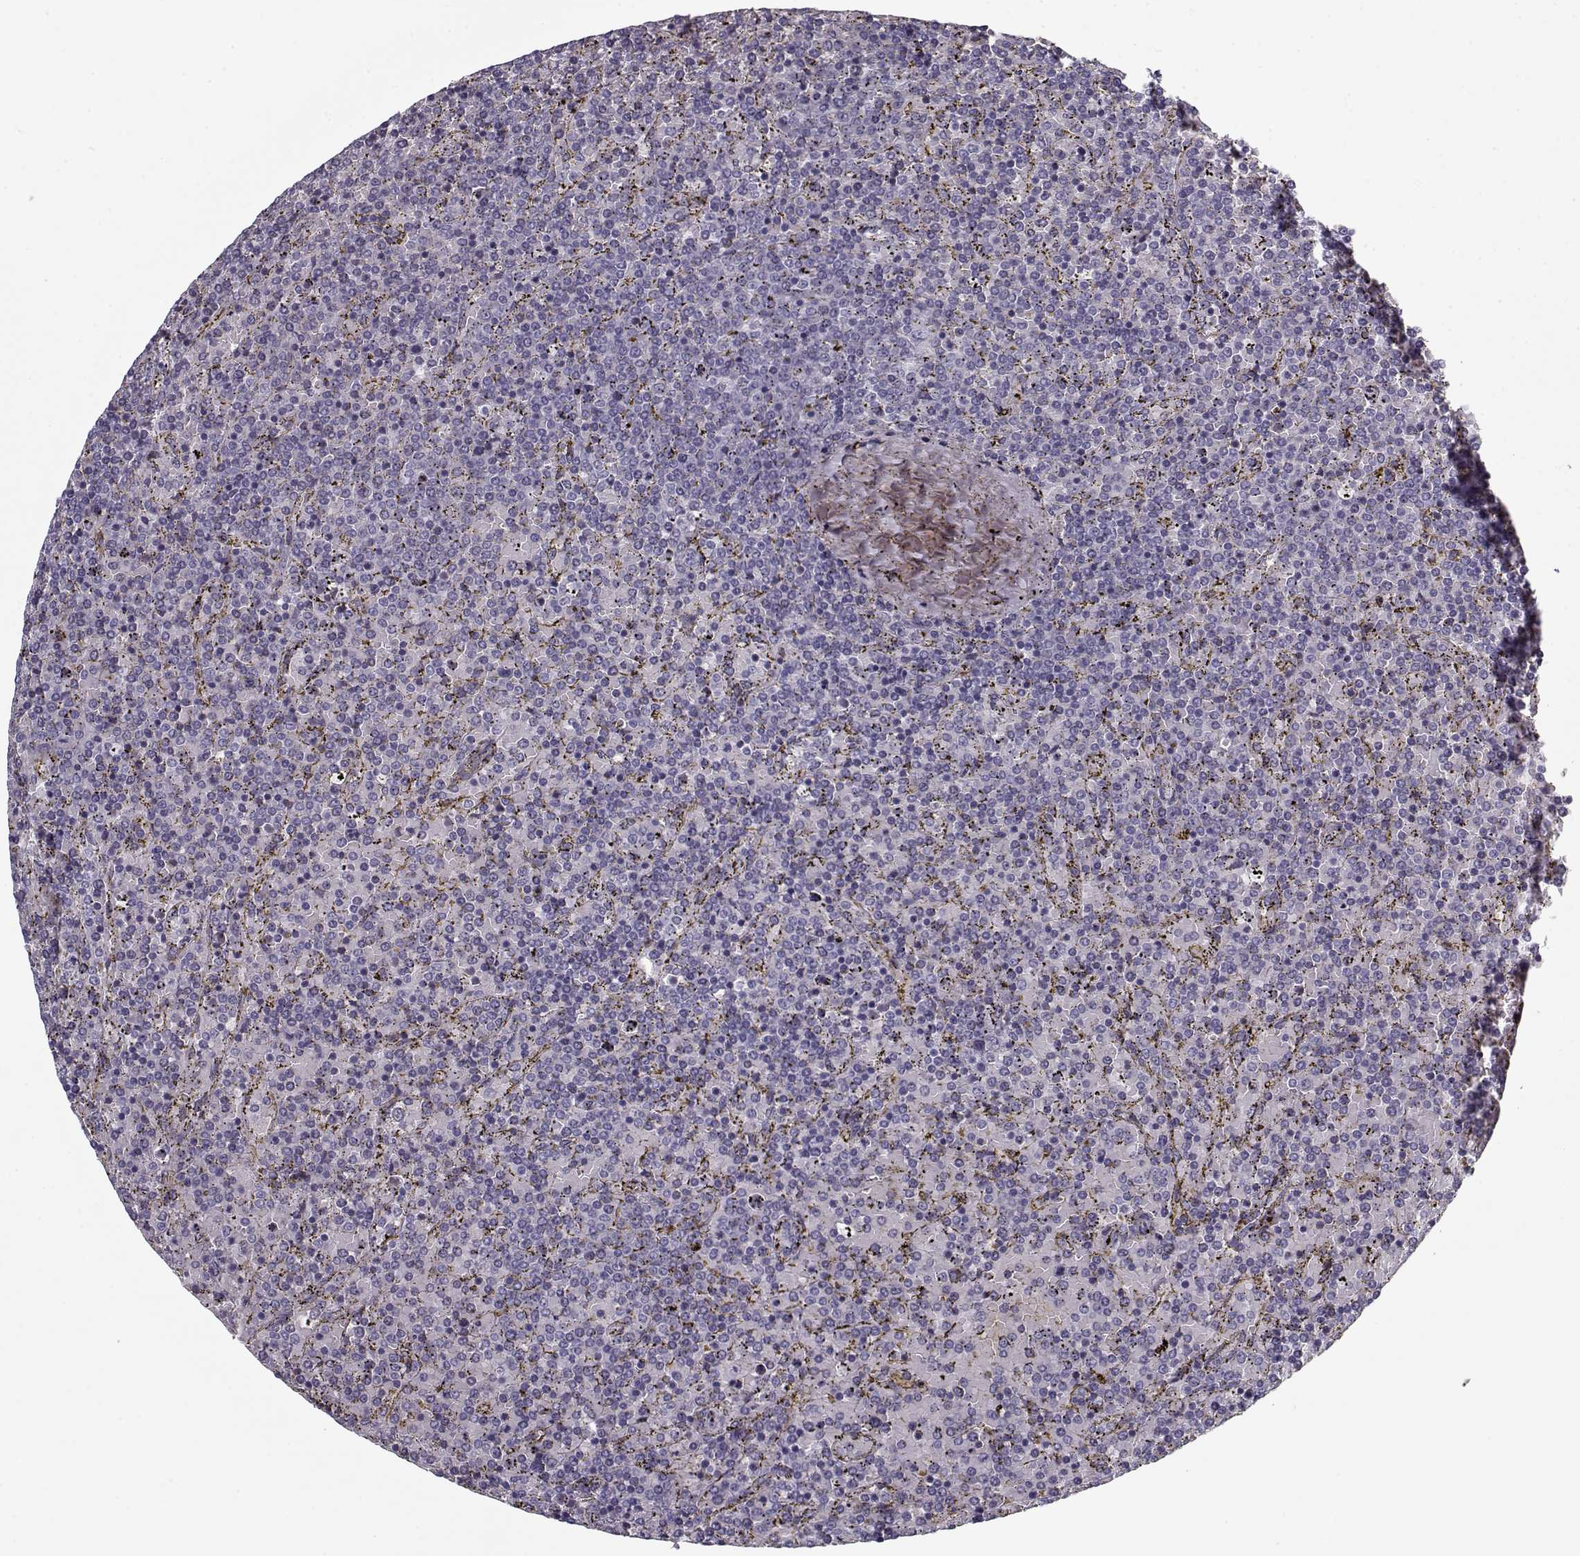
{"staining": {"intensity": "negative", "quantity": "none", "location": "none"}, "tissue": "lymphoma", "cell_type": "Tumor cells", "image_type": "cancer", "snomed": [{"axis": "morphology", "description": "Malignant lymphoma, non-Hodgkin's type, Low grade"}, {"axis": "topography", "description": "Spleen"}], "caption": "Immunohistochemistry histopathology image of human malignant lymphoma, non-Hodgkin's type (low-grade) stained for a protein (brown), which reveals no staining in tumor cells.", "gene": "SPACA9", "patient": {"sex": "female", "age": 77}}